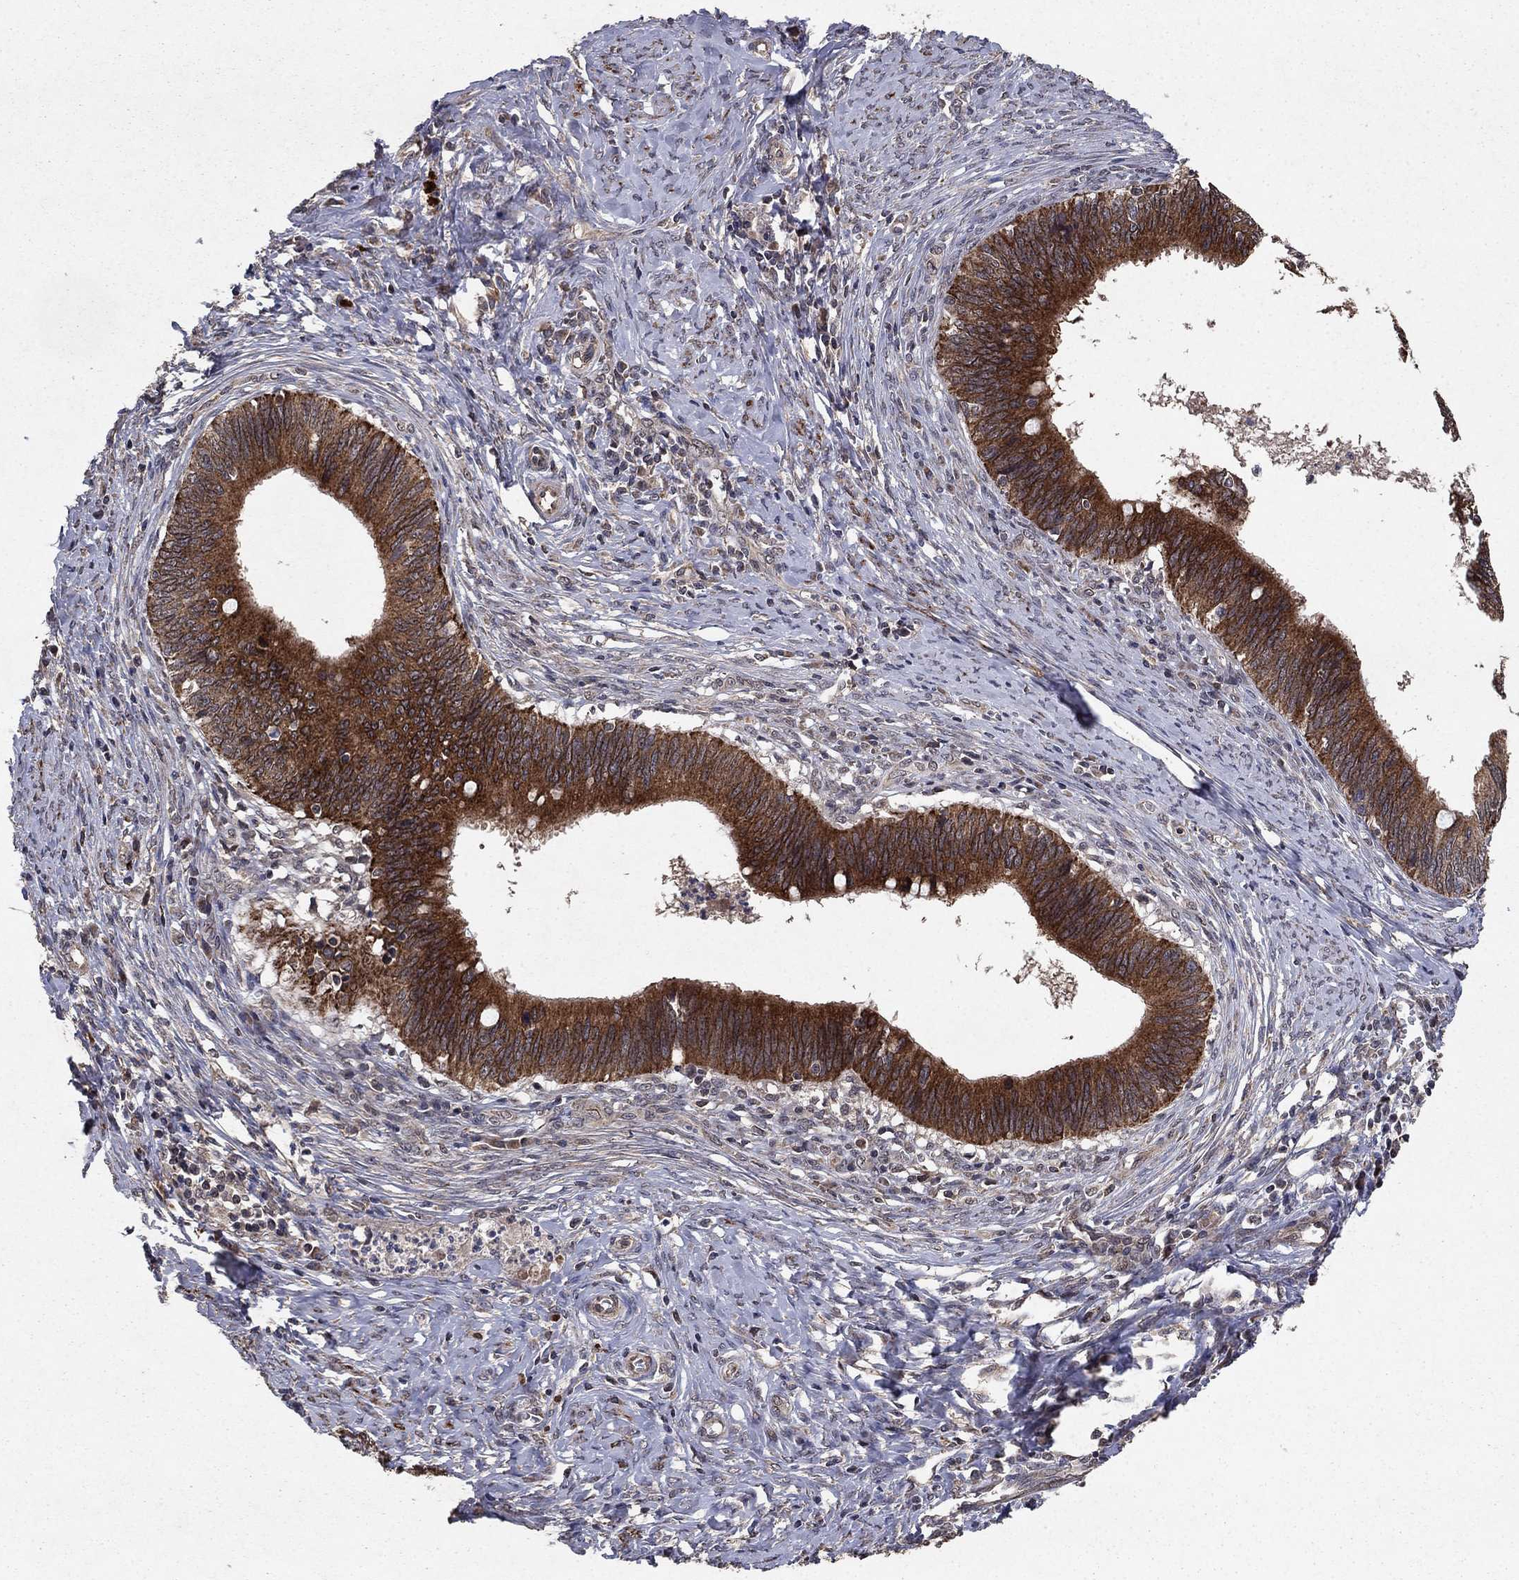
{"staining": {"intensity": "strong", "quantity": ">75%", "location": "cytoplasmic/membranous"}, "tissue": "cervical cancer", "cell_type": "Tumor cells", "image_type": "cancer", "snomed": [{"axis": "morphology", "description": "Adenocarcinoma, NOS"}, {"axis": "topography", "description": "Cervix"}], "caption": "There is high levels of strong cytoplasmic/membranous positivity in tumor cells of cervical cancer (adenocarcinoma), as demonstrated by immunohistochemical staining (brown color).", "gene": "DHRS1", "patient": {"sex": "female", "age": 42}}